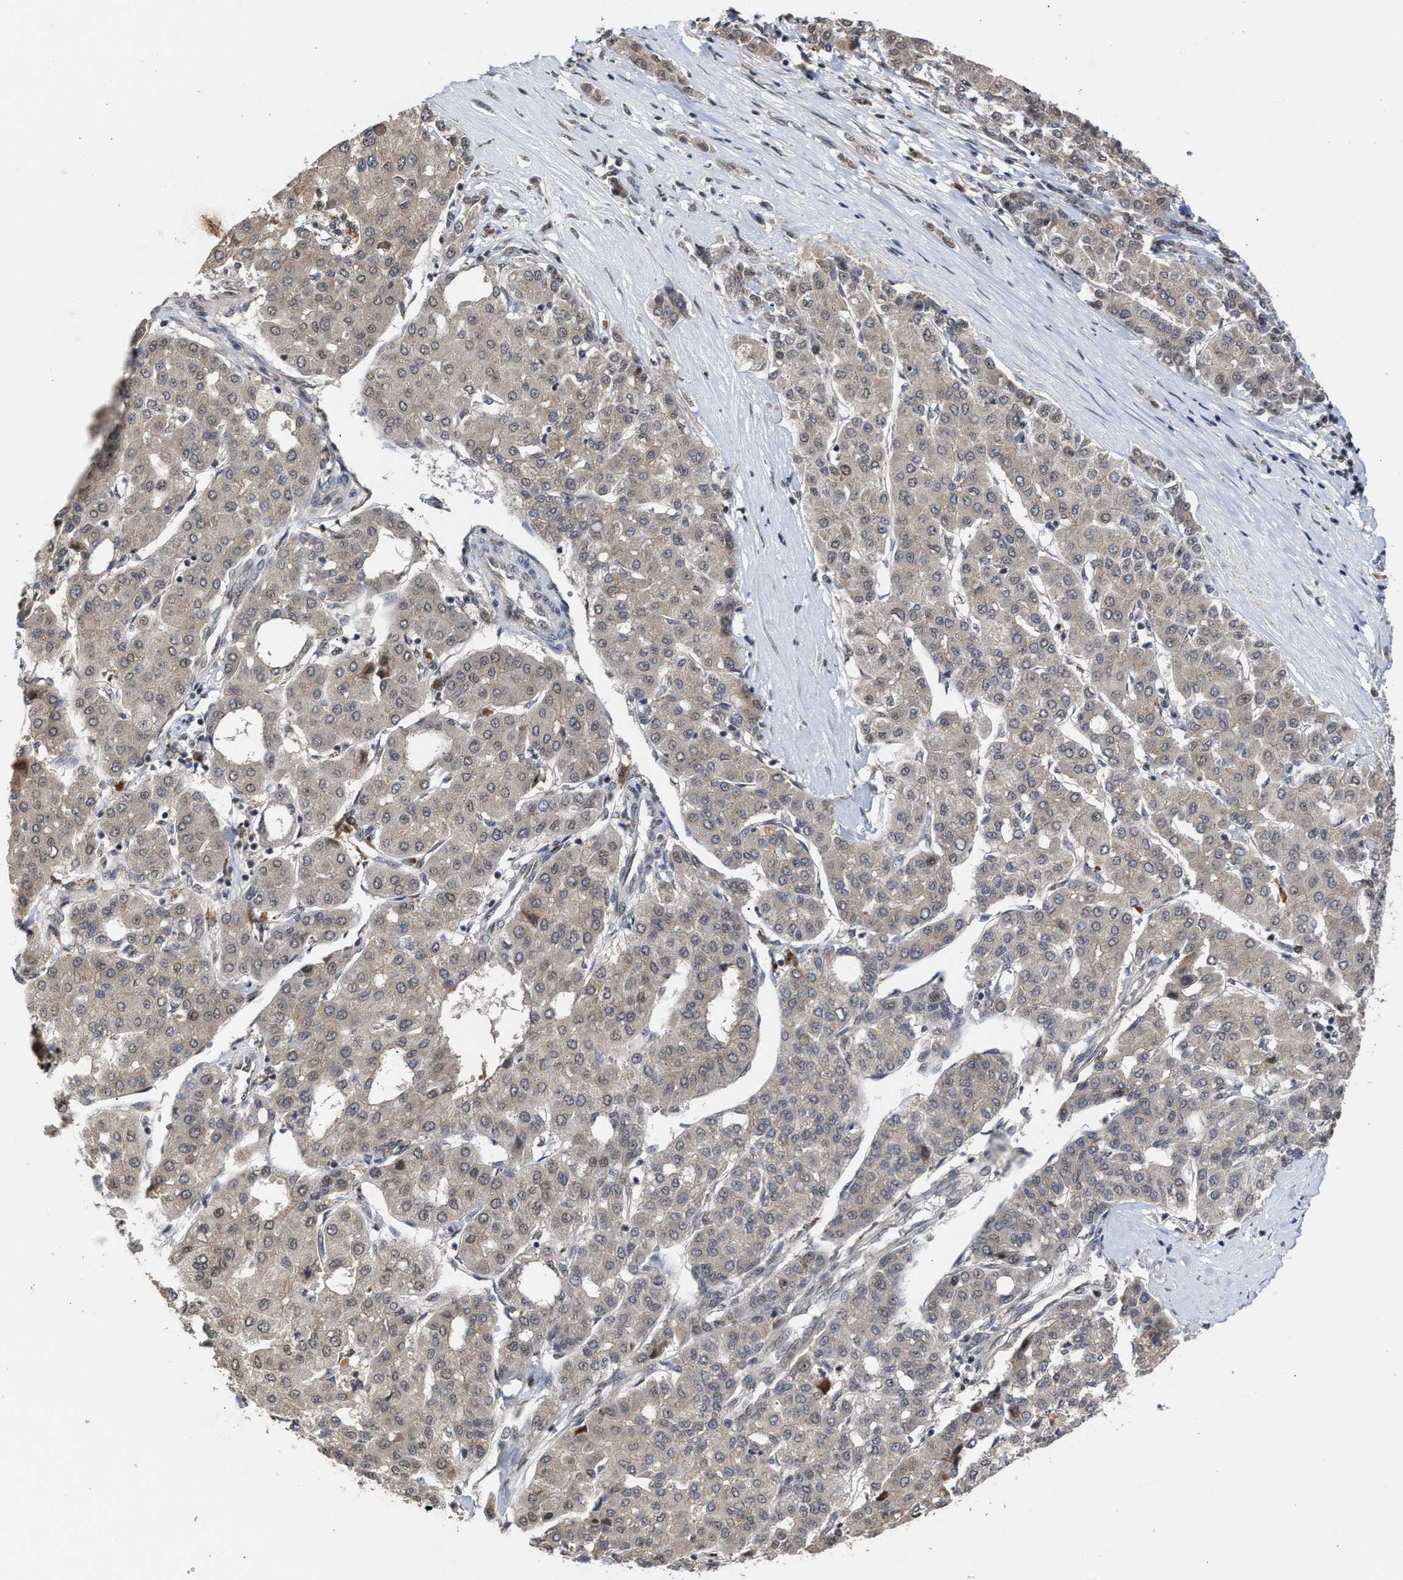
{"staining": {"intensity": "weak", "quantity": ">75%", "location": "cytoplasmic/membranous"}, "tissue": "liver cancer", "cell_type": "Tumor cells", "image_type": "cancer", "snomed": [{"axis": "morphology", "description": "Carcinoma, Hepatocellular, NOS"}, {"axis": "topography", "description": "Liver"}], "caption": "Immunohistochemistry photomicrograph of neoplastic tissue: human liver cancer stained using immunohistochemistry (IHC) shows low levels of weak protein expression localized specifically in the cytoplasmic/membranous of tumor cells, appearing as a cytoplasmic/membranous brown color.", "gene": "MKNK2", "patient": {"sex": "male", "age": 65}}